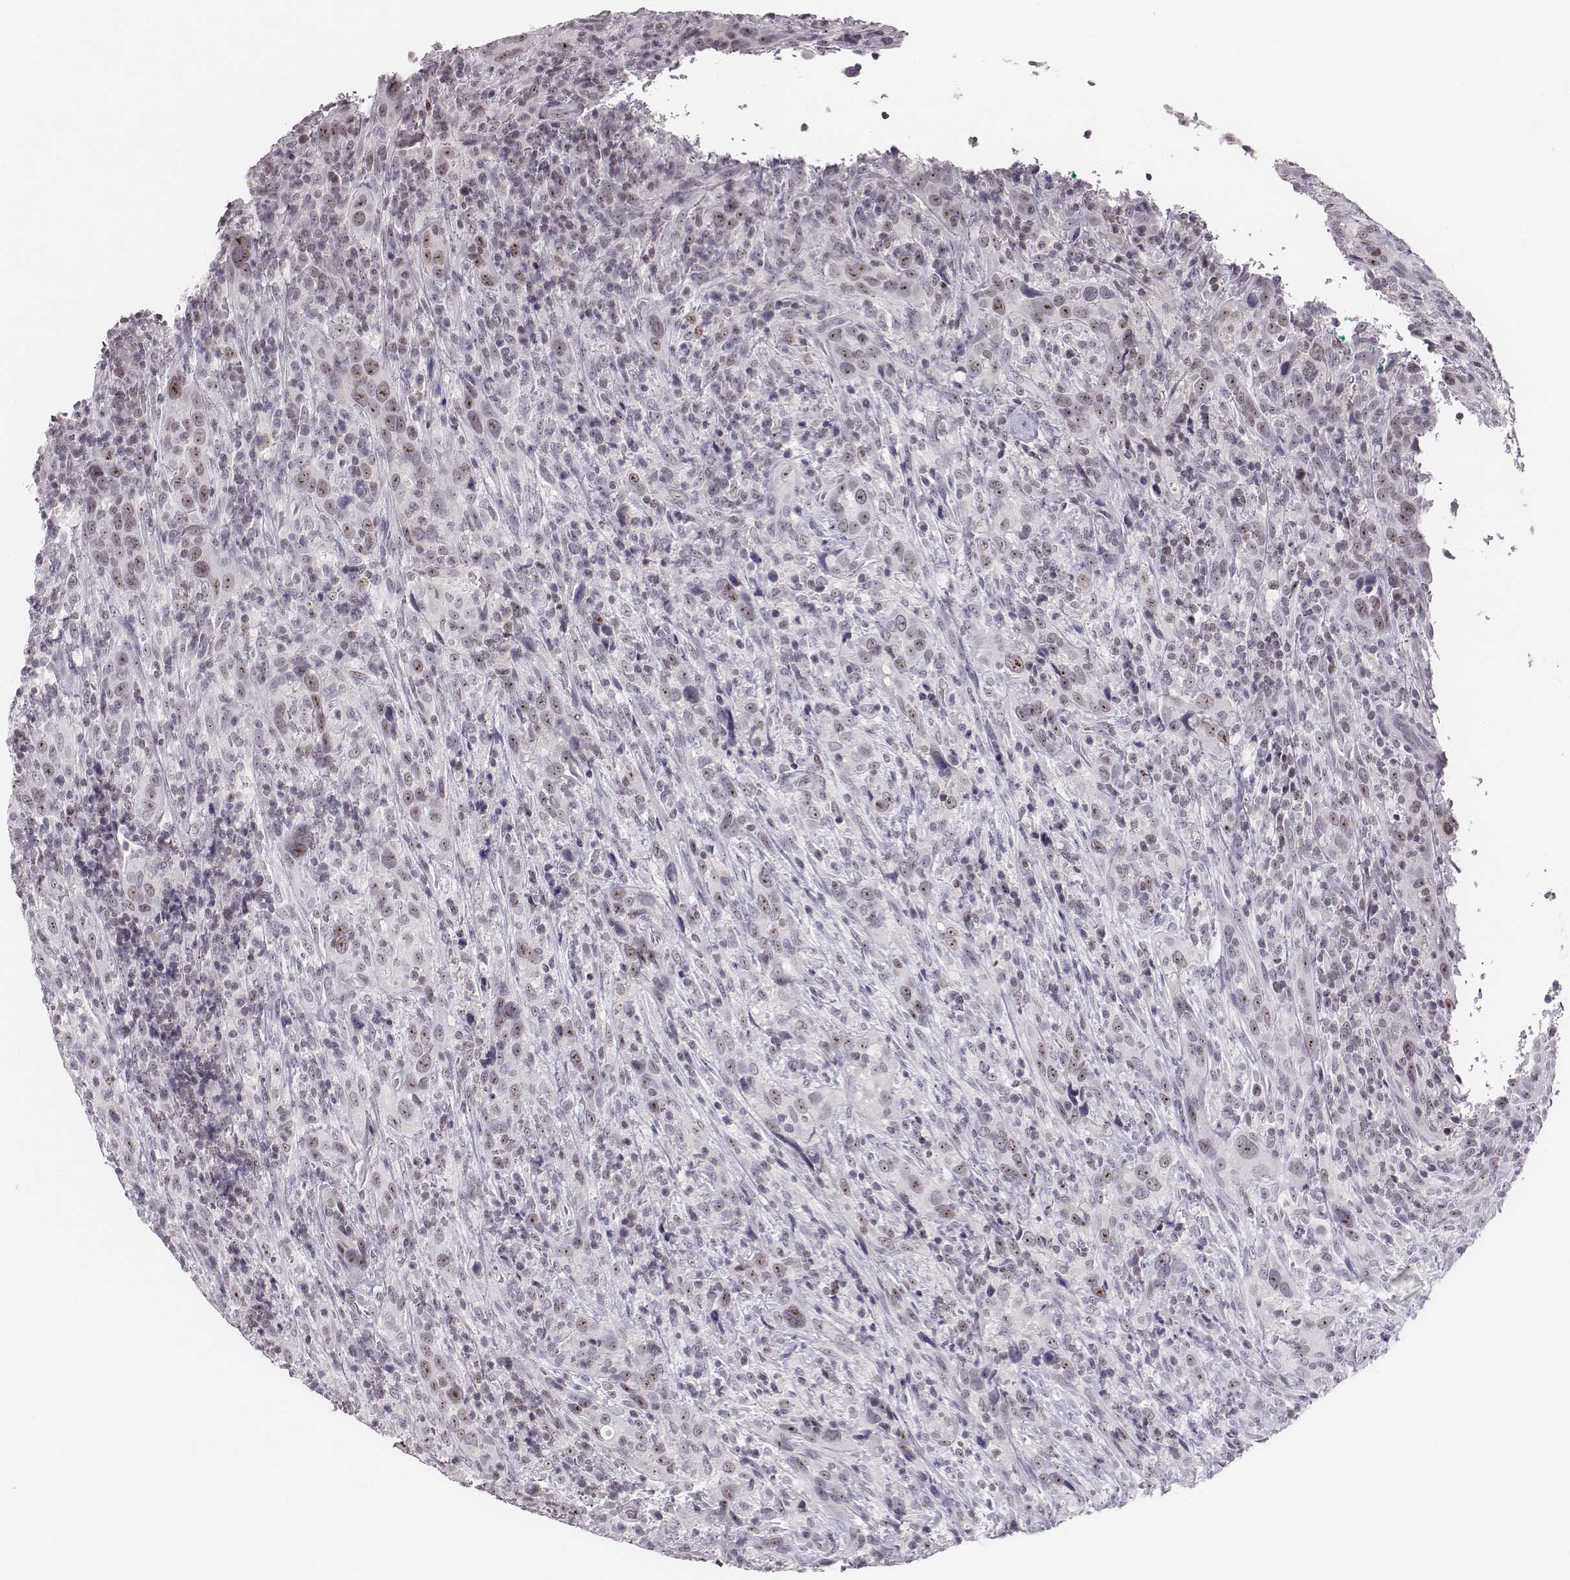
{"staining": {"intensity": "weak", "quantity": "25%-75%", "location": "nuclear"}, "tissue": "urothelial cancer", "cell_type": "Tumor cells", "image_type": "cancer", "snomed": [{"axis": "morphology", "description": "Urothelial carcinoma, NOS"}, {"axis": "morphology", "description": "Urothelial carcinoma, High grade"}, {"axis": "topography", "description": "Urinary bladder"}], "caption": "The immunohistochemical stain labels weak nuclear staining in tumor cells of urothelial cancer tissue.", "gene": "NIFK", "patient": {"sex": "female", "age": 64}}